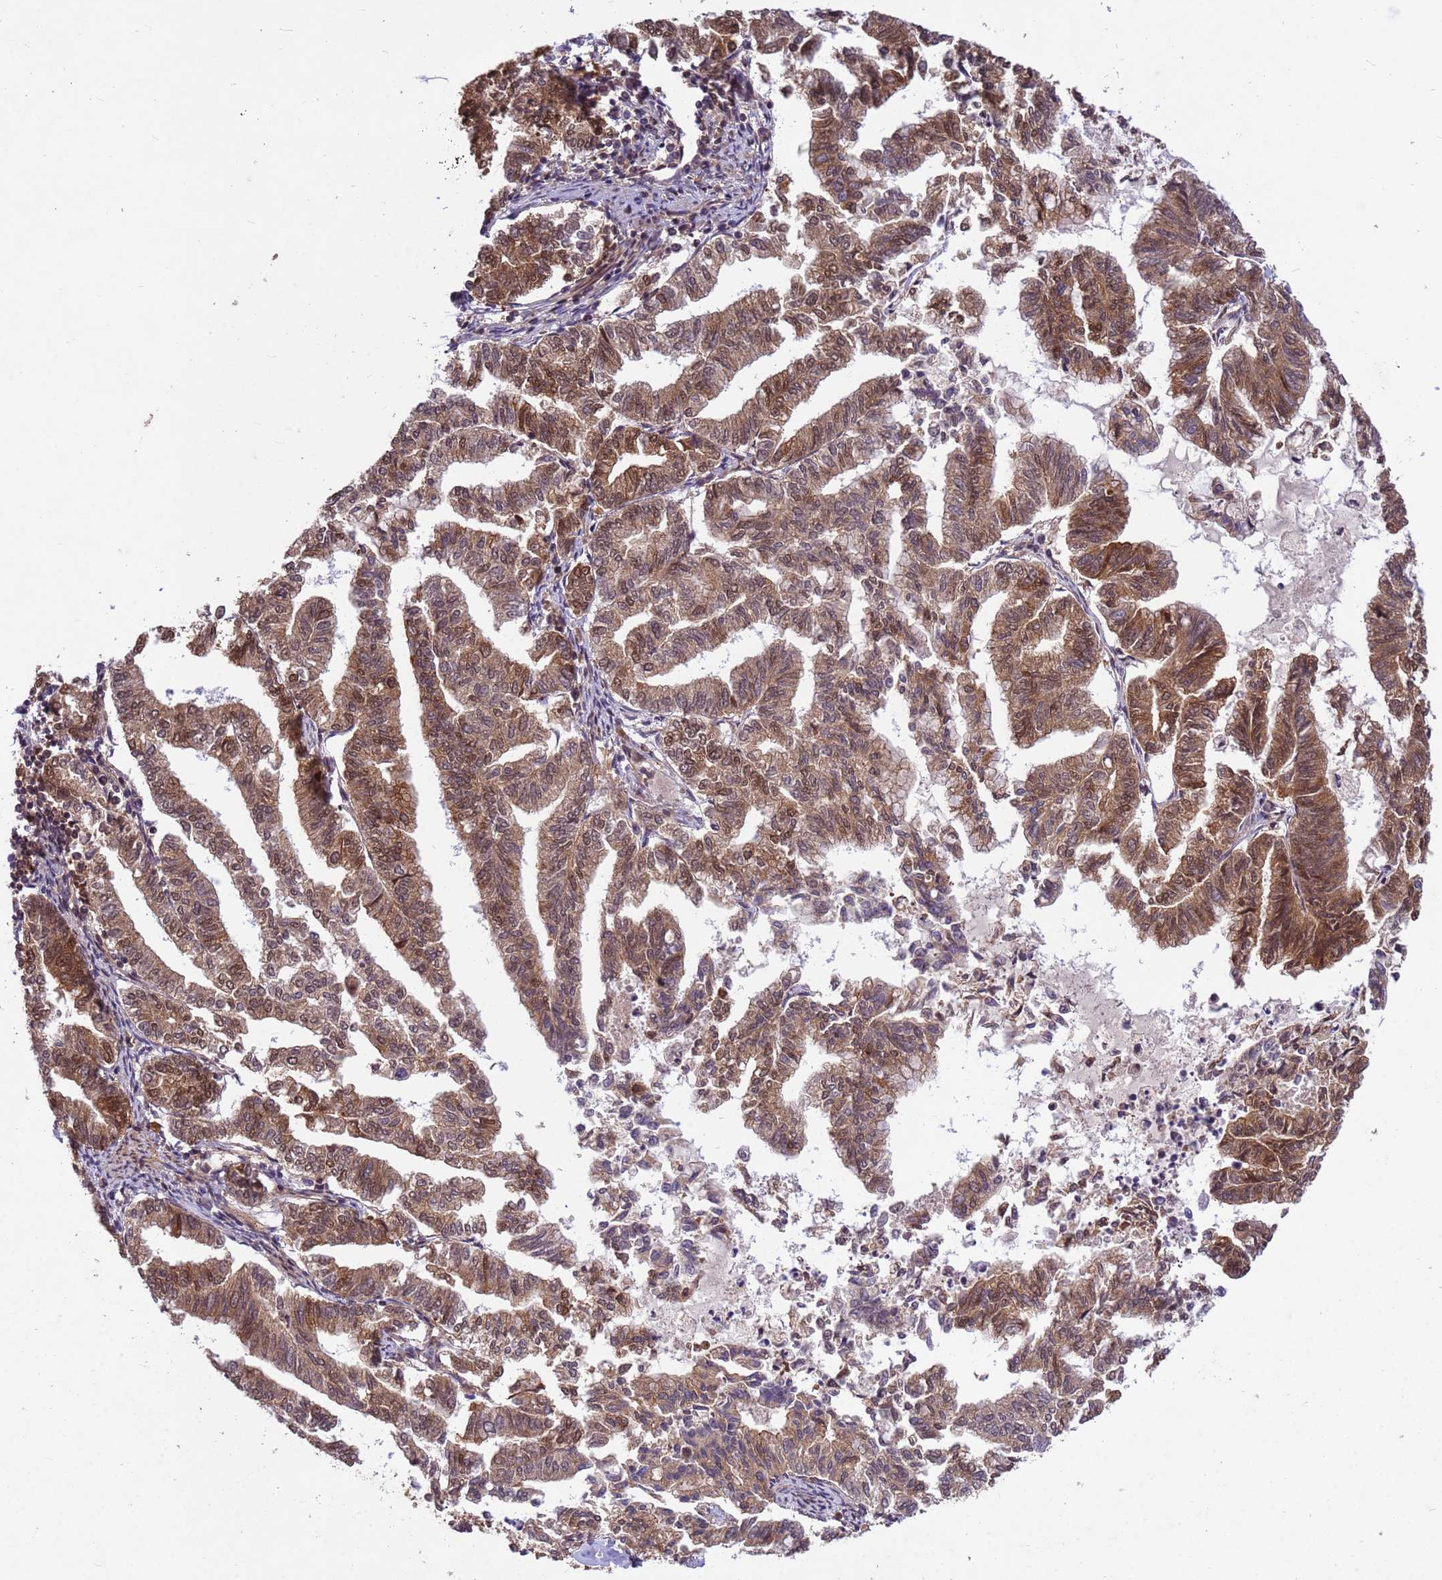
{"staining": {"intensity": "moderate", "quantity": ">75%", "location": "cytoplasmic/membranous,nuclear"}, "tissue": "endometrial cancer", "cell_type": "Tumor cells", "image_type": "cancer", "snomed": [{"axis": "morphology", "description": "Adenocarcinoma, NOS"}, {"axis": "topography", "description": "Endometrium"}], "caption": "Immunohistochemical staining of endometrial cancer (adenocarcinoma) shows medium levels of moderate cytoplasmic/membranous and nuclear positivity in approximately >75% of tumor cells. (brown staining indicates protein expression, while blue staining denotes nuclei).", "gene": "PPP2CB", "patient": {"sex": "female", "age": 79}}